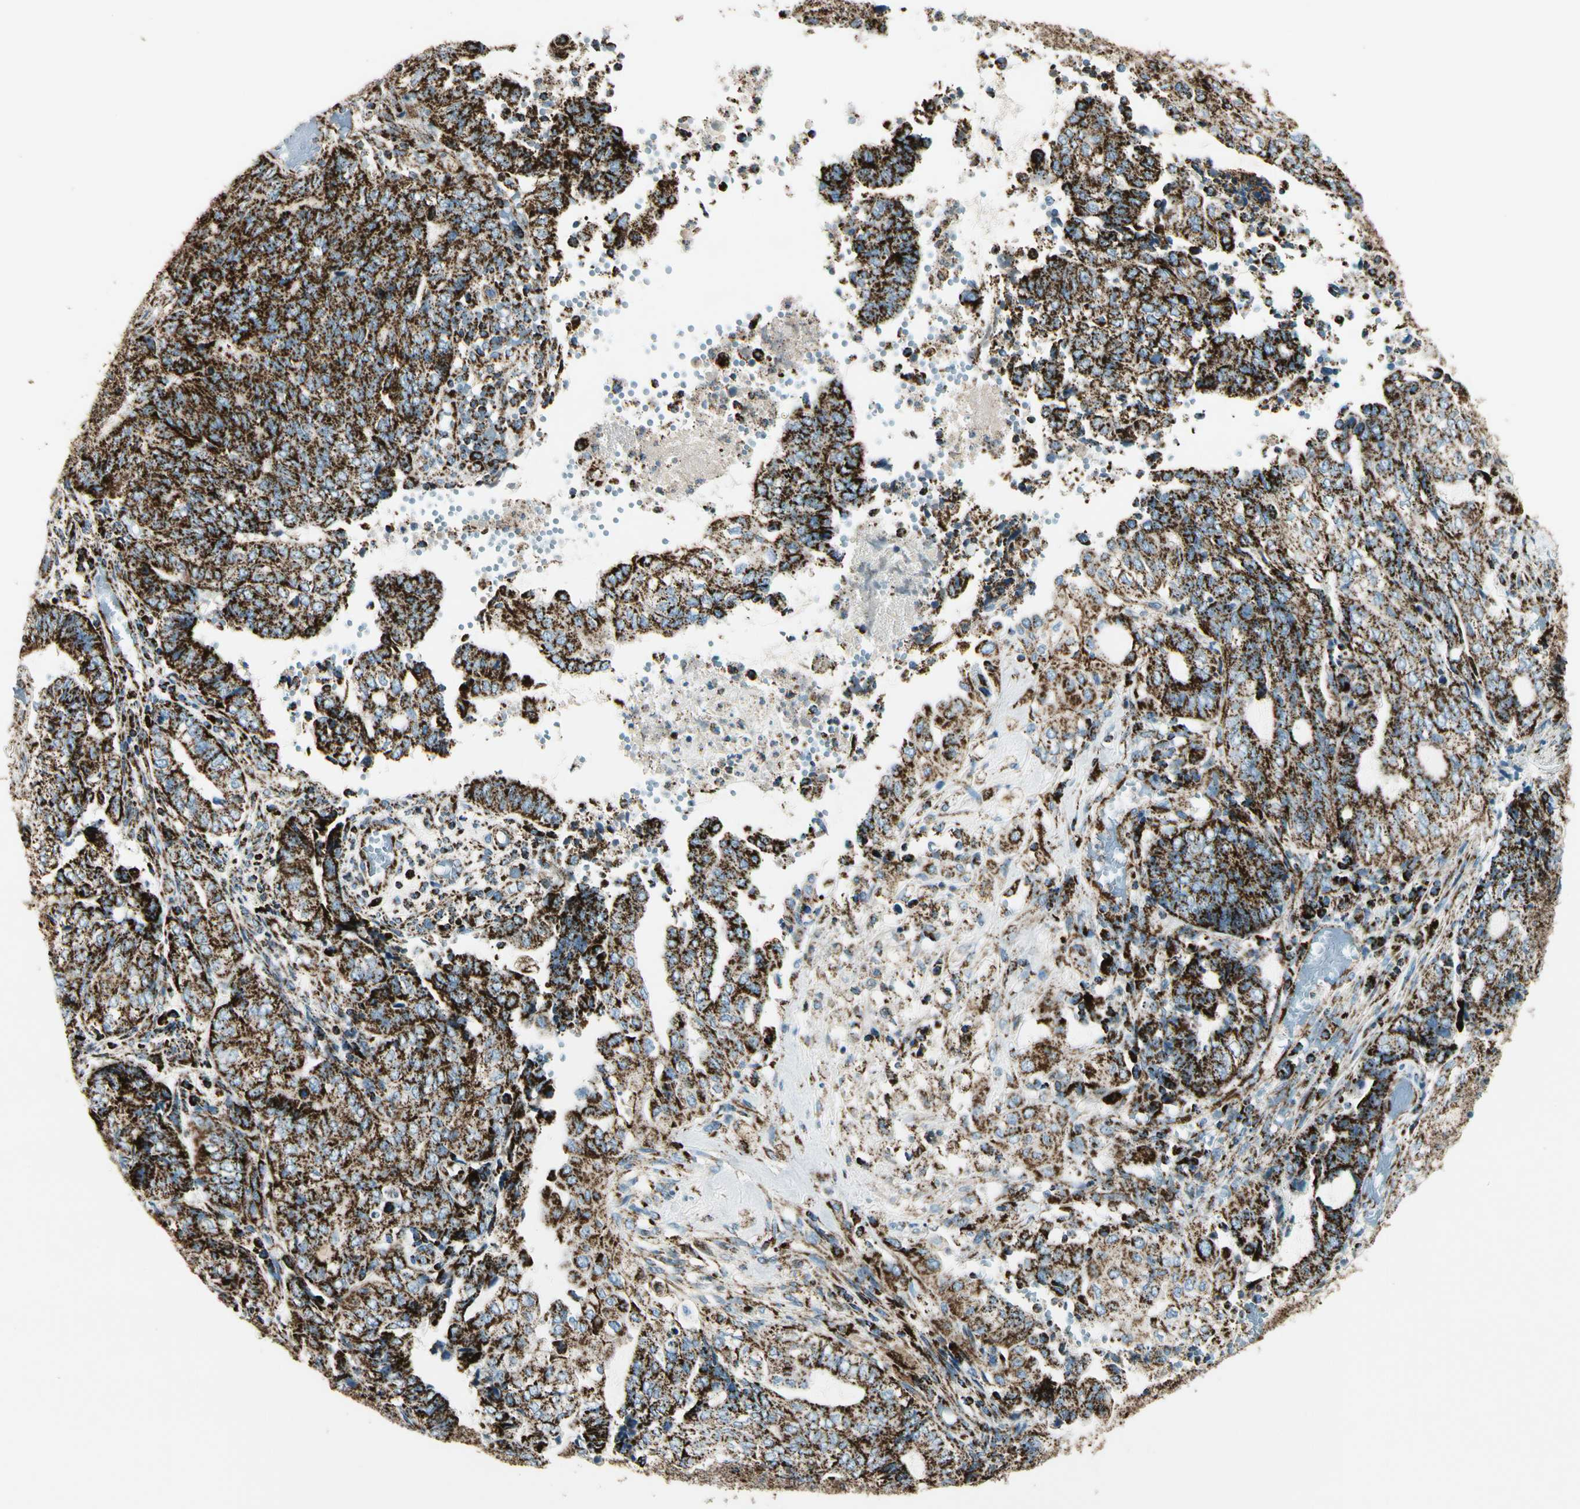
{"staining": {"intensity": "strong", "quantity": ">75%", "location": "cytoplasmic/membranous"}, "tissue": "endometrial cancer", "cell_type": "Tumor cells", "image_type": "cancer", "snomed": [{"axis": "morphology", "description": "Adenocarcinoma, NOS"}, {"axis": "topography", "description": "Uterus"}, {"axis": "topography", "description": "Endometrium"}], "caption": "This micrograph reveals immunohistochemistry (IHC) staining of endometrial cancer, with high strong cytoplasmic/membranous positivity in about >75% of tumor cells.", "gene": "ME2", "patient": {"sex": "female", "age": 70}}